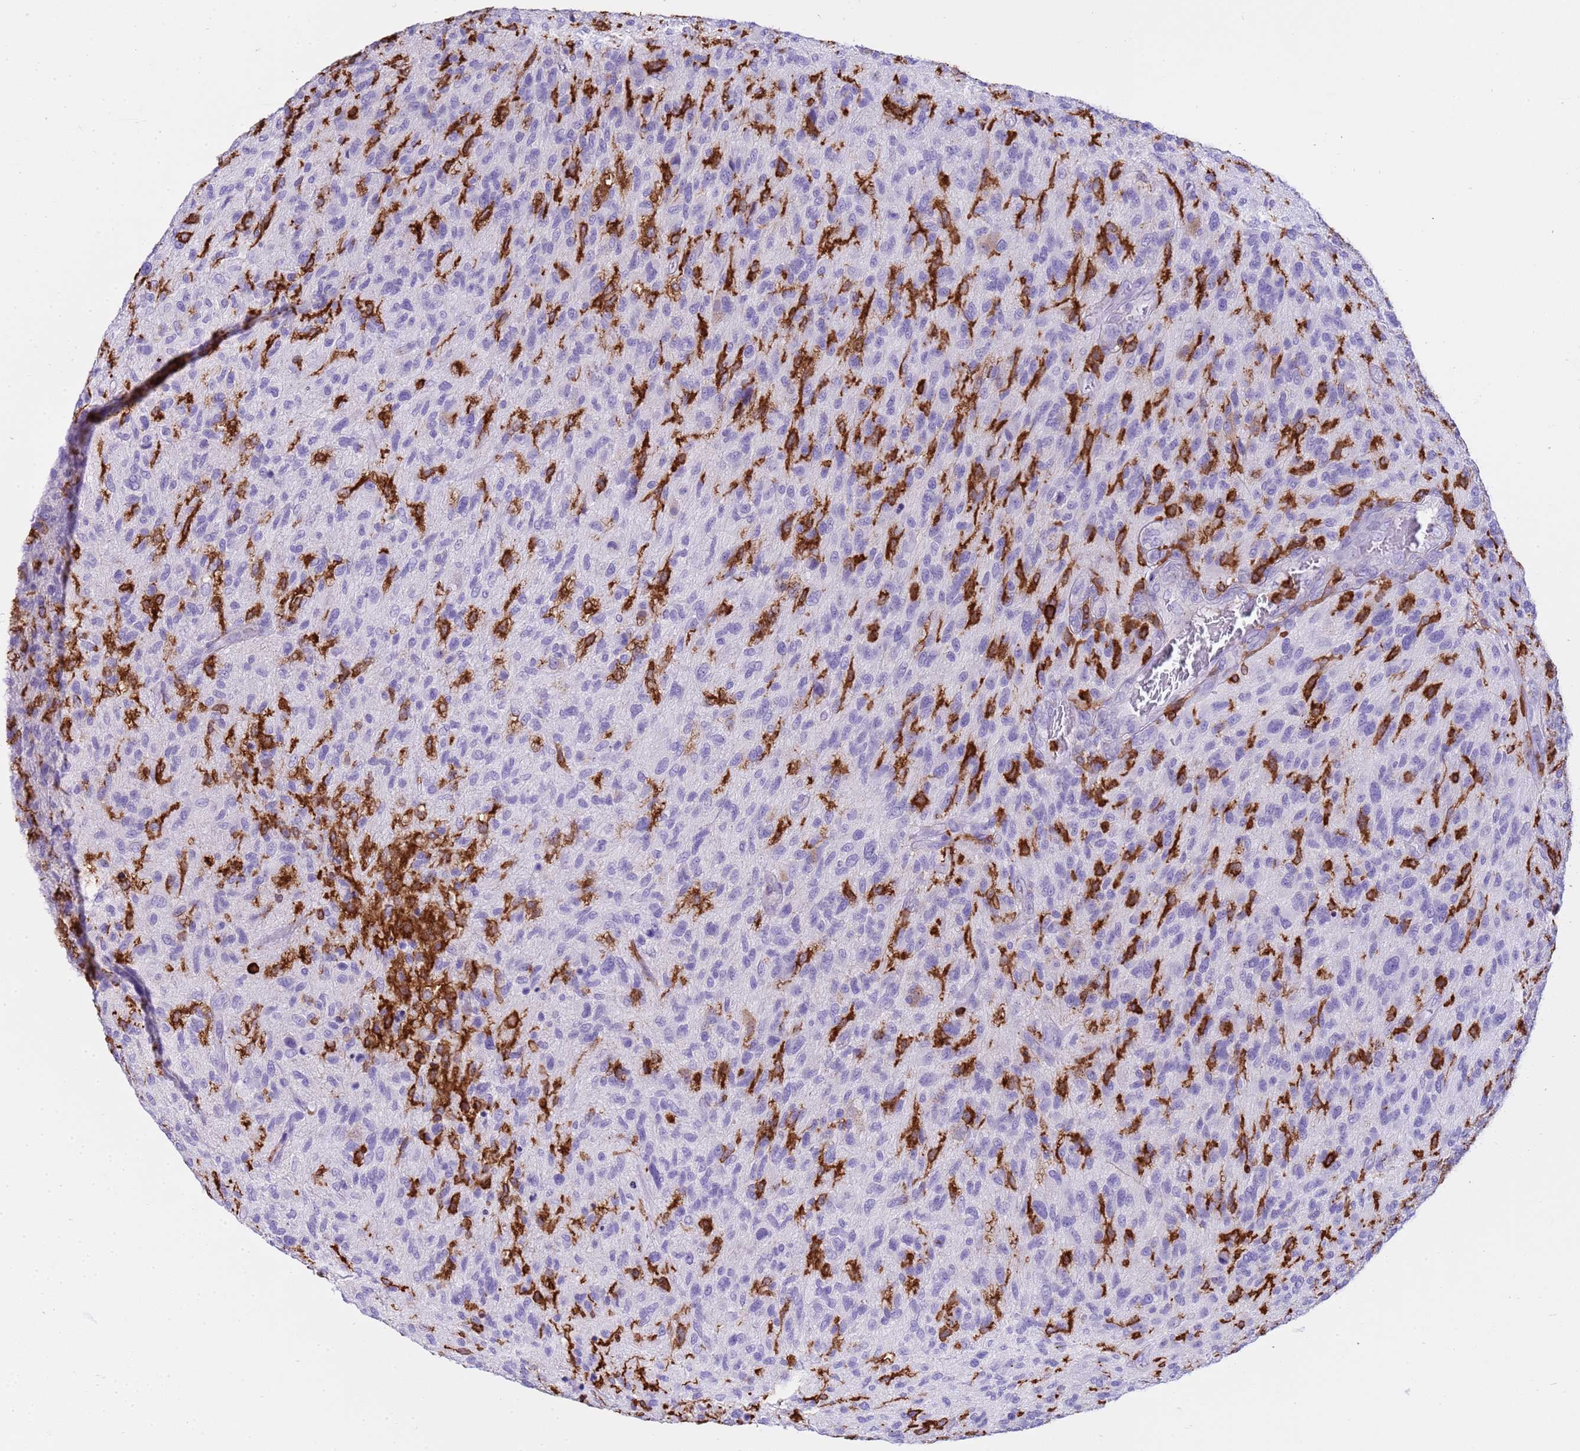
{"staining": {"intensity": "negative", "quantity": "none", "location": "none"}, "tissue": "glioma", "cell_type": "Tumor cells", "image_type": "cancer", "snomed": [{"axis": "morphology", "description": "Glioma, malignant, High grade"}, {"axis": "topography", "description": "Brain"}], "caption": "This is a micrograph of IHC staining of glioma, which shows no positivity in tumor cells.", "gene": "IRF5", "patient": {"sex": "male", "age": 47}}